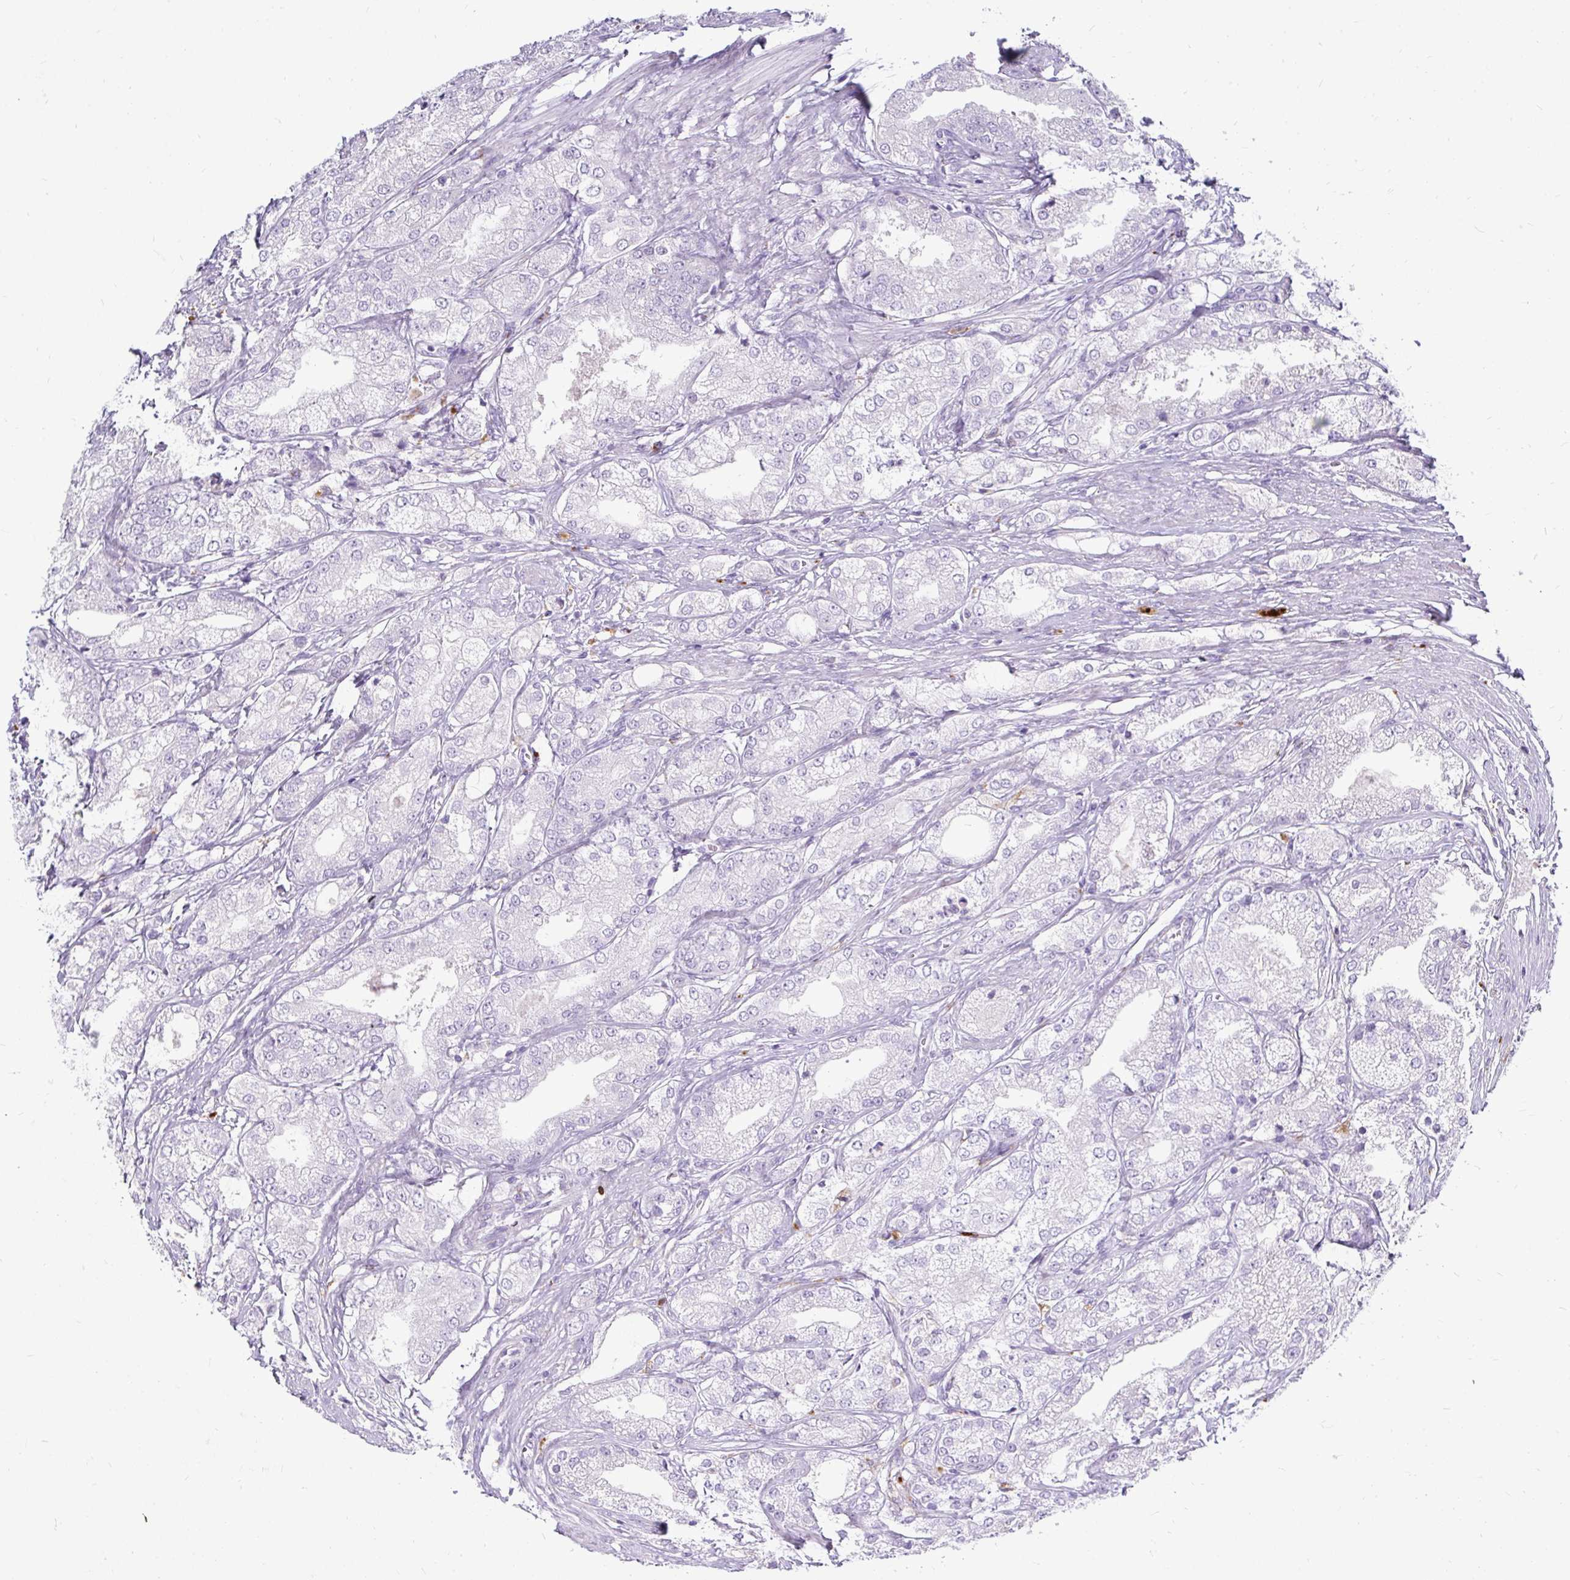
{"staining": {"intensity": "negative", "quantity": "none", "location": "none"}, "tissue": "prostate cancer", "cell_type": "Tumor cells", "image_type": "cancer", "snomed": [{"axis": "morphology", "description": "Adenocarcinoma, High grade"}, {"axis": "topography", "description": "Prostate"}], "caption": "Tumor cells show no significant protein staining in prostate cancer (high-grade adenocarcinoma). The staining was performed using DAB to visualize the protein expression in brown, while the nuclei were stained in blue with hematoxylin (Magnification: 20x).", "gene": "CTSZ", "patient": {"sex": "male", "age": 61}}